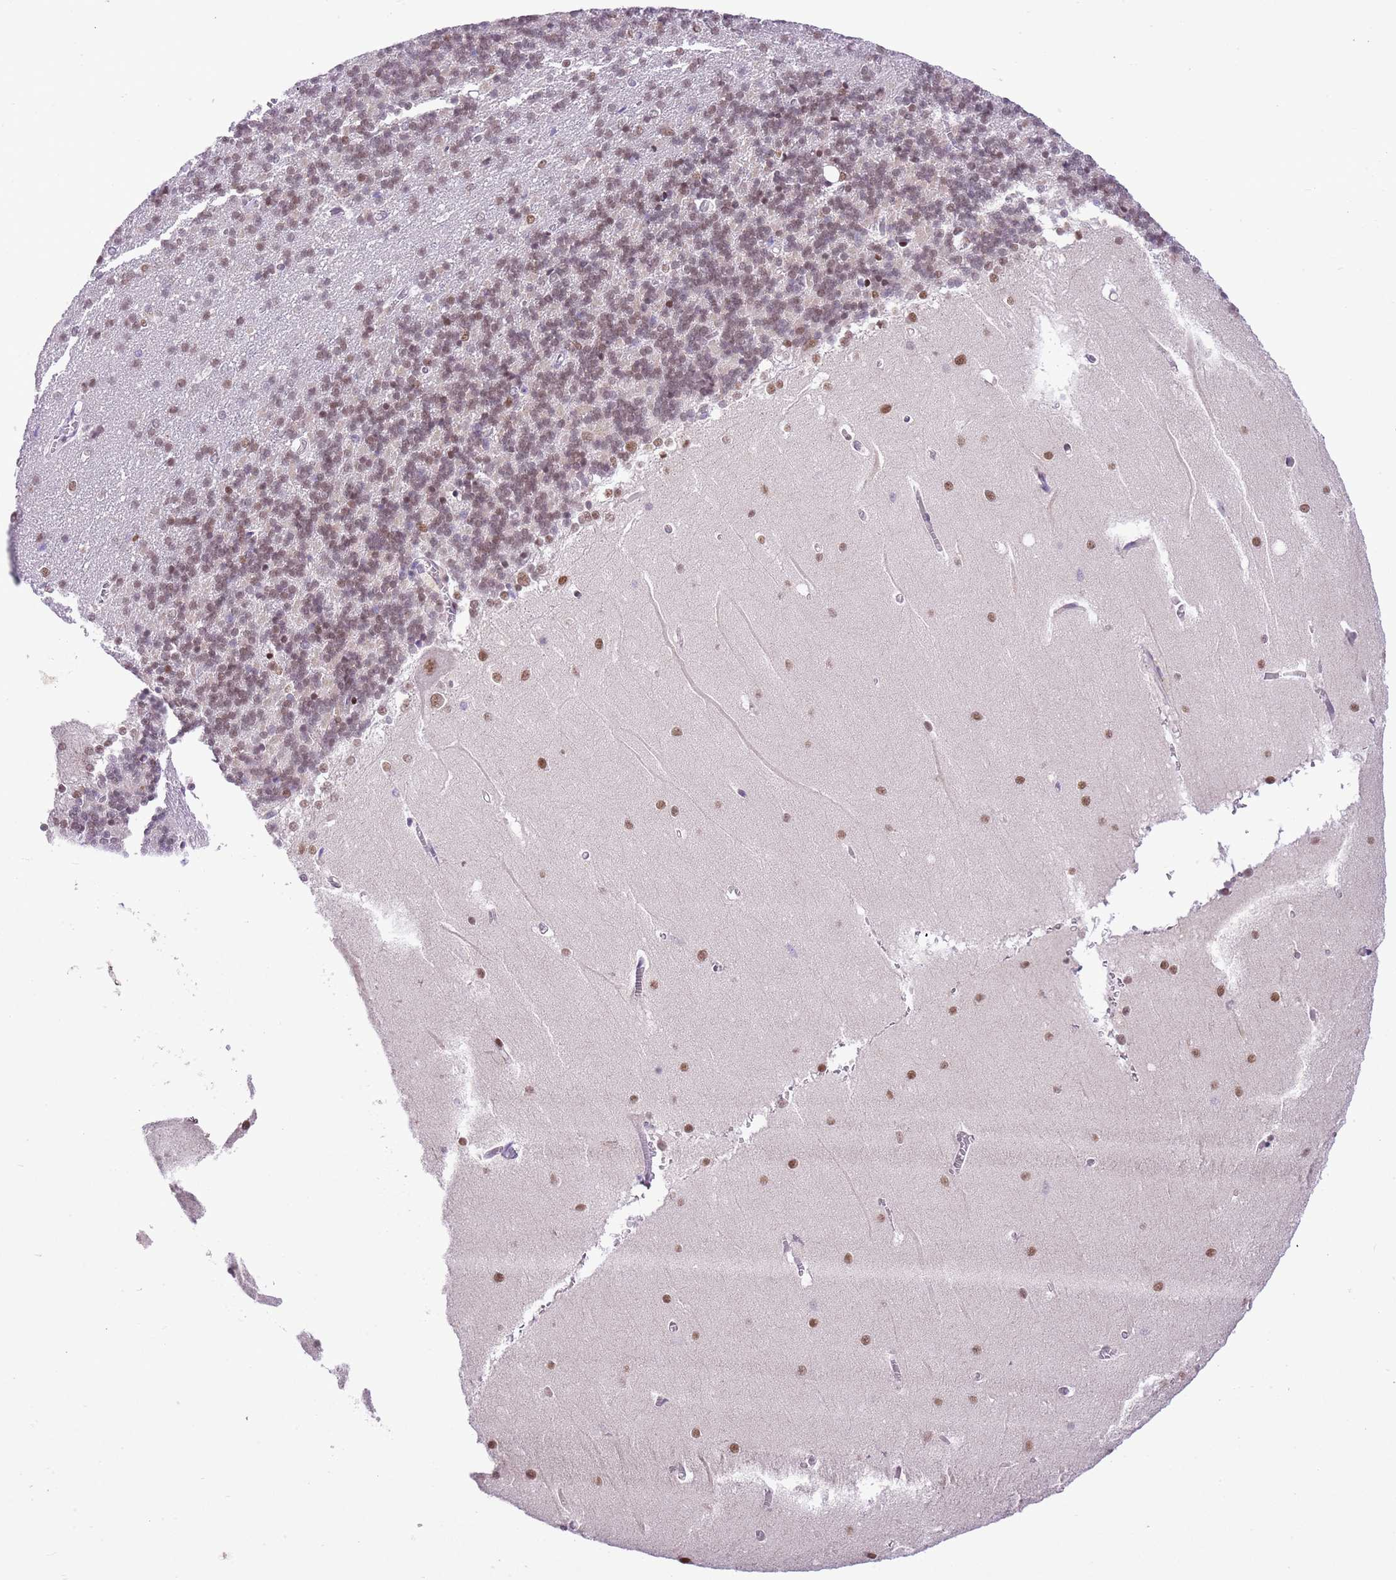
{"staining": {"intensity": "weak", "quantity": "25%-75%", "location": "nuclear"}, "tissue": "cerebellum", "cell_type": "Cells in granular layer", "image_type": "normal", "snomed": [{"axis": "morphology", "description": "Normal tissue, NOS"}, {"axis": "topography", "description": "Cerebellum"}], "caption": "High-magnification brightfield microscopy of normal cerebellum stained with DAB (3,3'-diaminobenzidine) (brown) and counterstained with hematoxylin (blue). cells in granular layer exhibit weak nuclear positivity is seen in approximately25%-75% of cells.", "gene": "NACC2", "patient": {"sex": "male", "age": 37}}